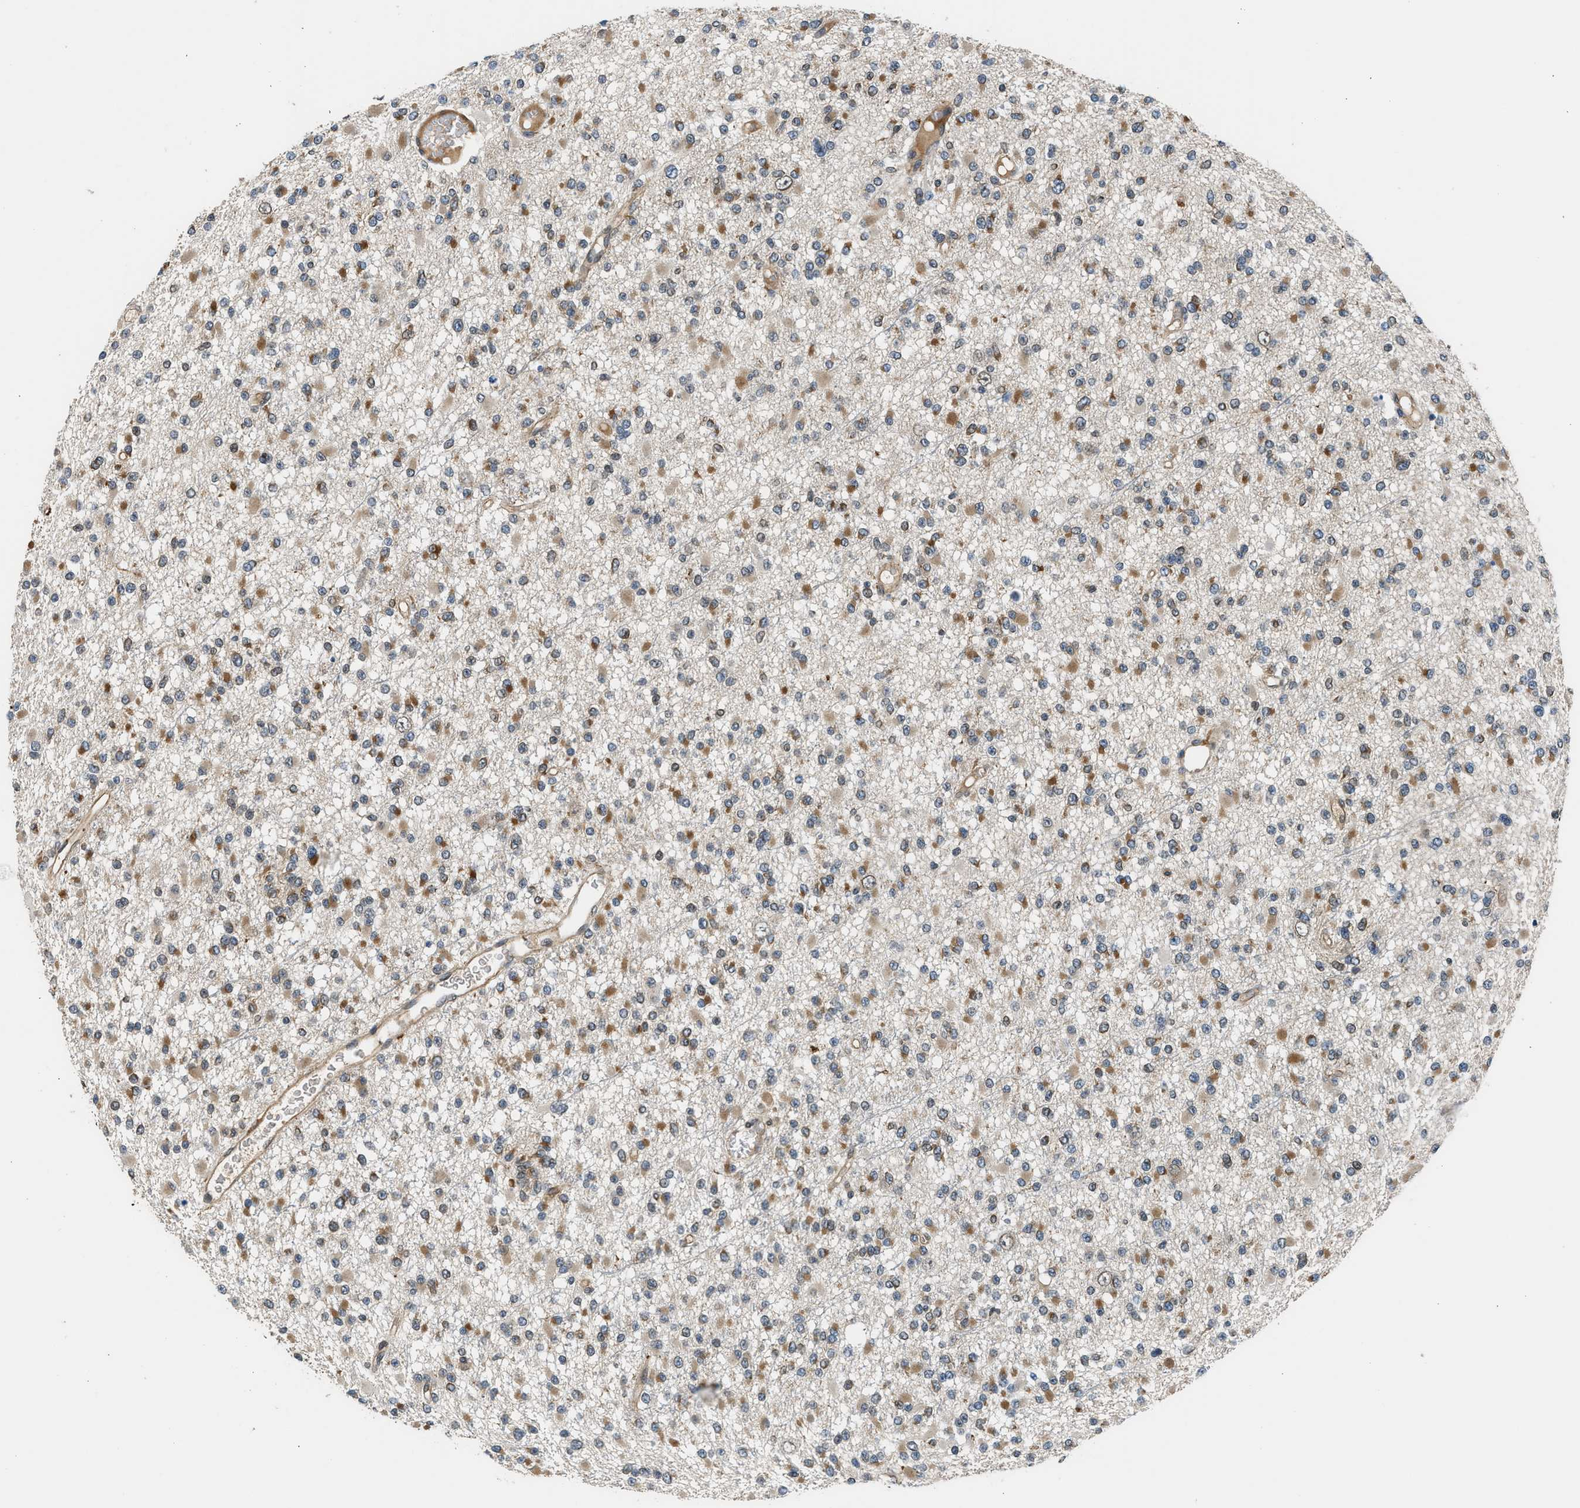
{"staining": {"intensity": "moderate", "quantity": ">75%", "location": "cytoplasmic/membranous"}, "tissue": "glioma", "cell_type": "Tumor cells", "image_type": "cancer", "snomed": [{"axis": "morphology", "description": "Glioma, malignant, Low grade"}, {"axis": "topography", "description": "Brain"}], "caption": "Protein staining of malignant low-grade glioma tissue shows moderate cytoplasmic/membranous expression in about >75% of tumor cells.", "gene": "RETREG3", "patient": {"sex": "female", "age": 22}}